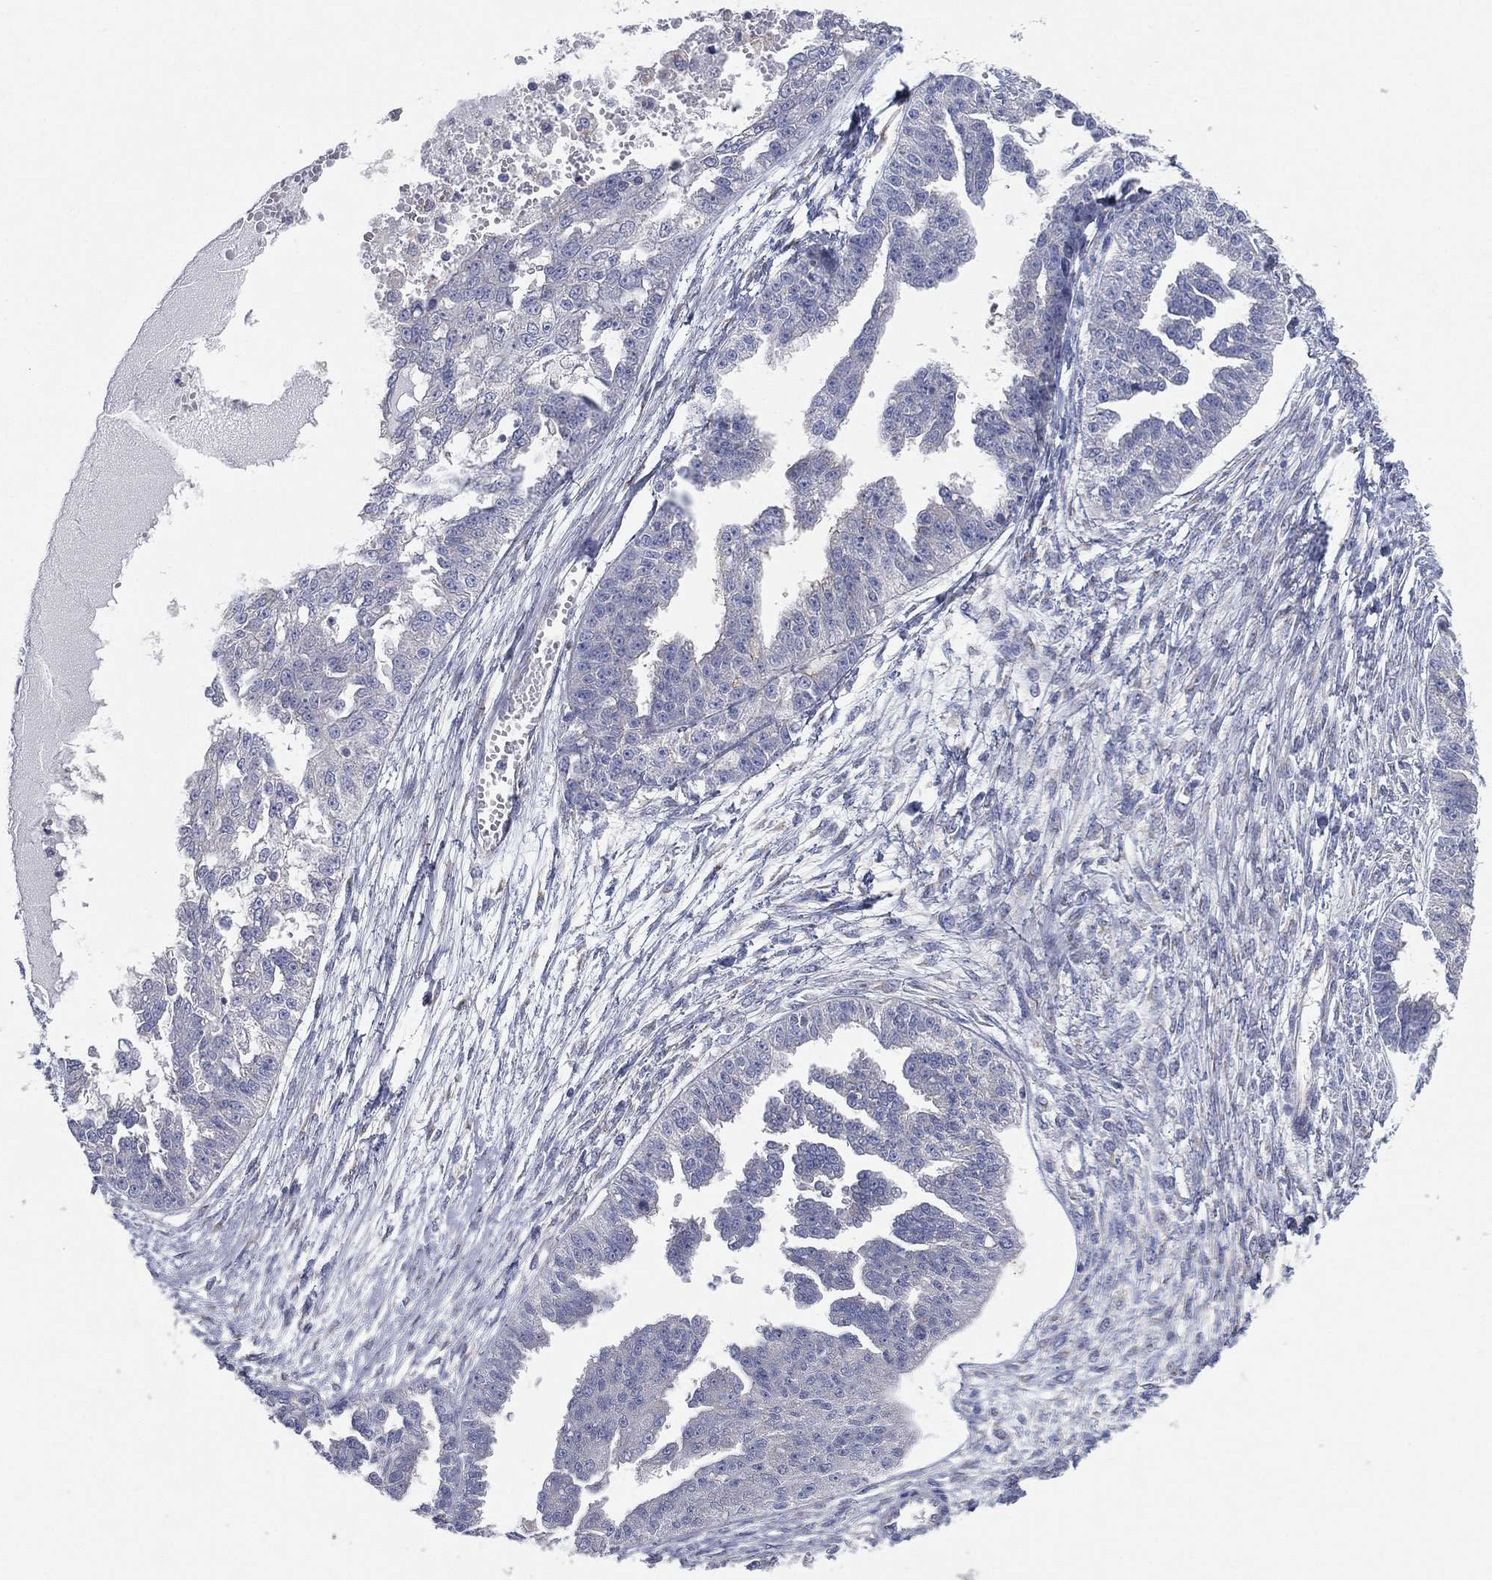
{"staining": {"intensity": "negative", "quantity": "none", "location": "none"}, "tissue": "ovarian cancer", "cell_type": "Tumor cells", "image_type": "cancer", "snomed": [{"axis": "morphology", "description": "Cystadenocarcinoma, serous, NOS"}, {"axis": "topography", "description": "Ovary"}], "caption": "This is an IHC histopathology image of human ovarian serous cystadenocarcinoma. There is no expression in tumor cells.", "gene": "ATP8A2", "patient": {"sex": "female", "age": 58}}